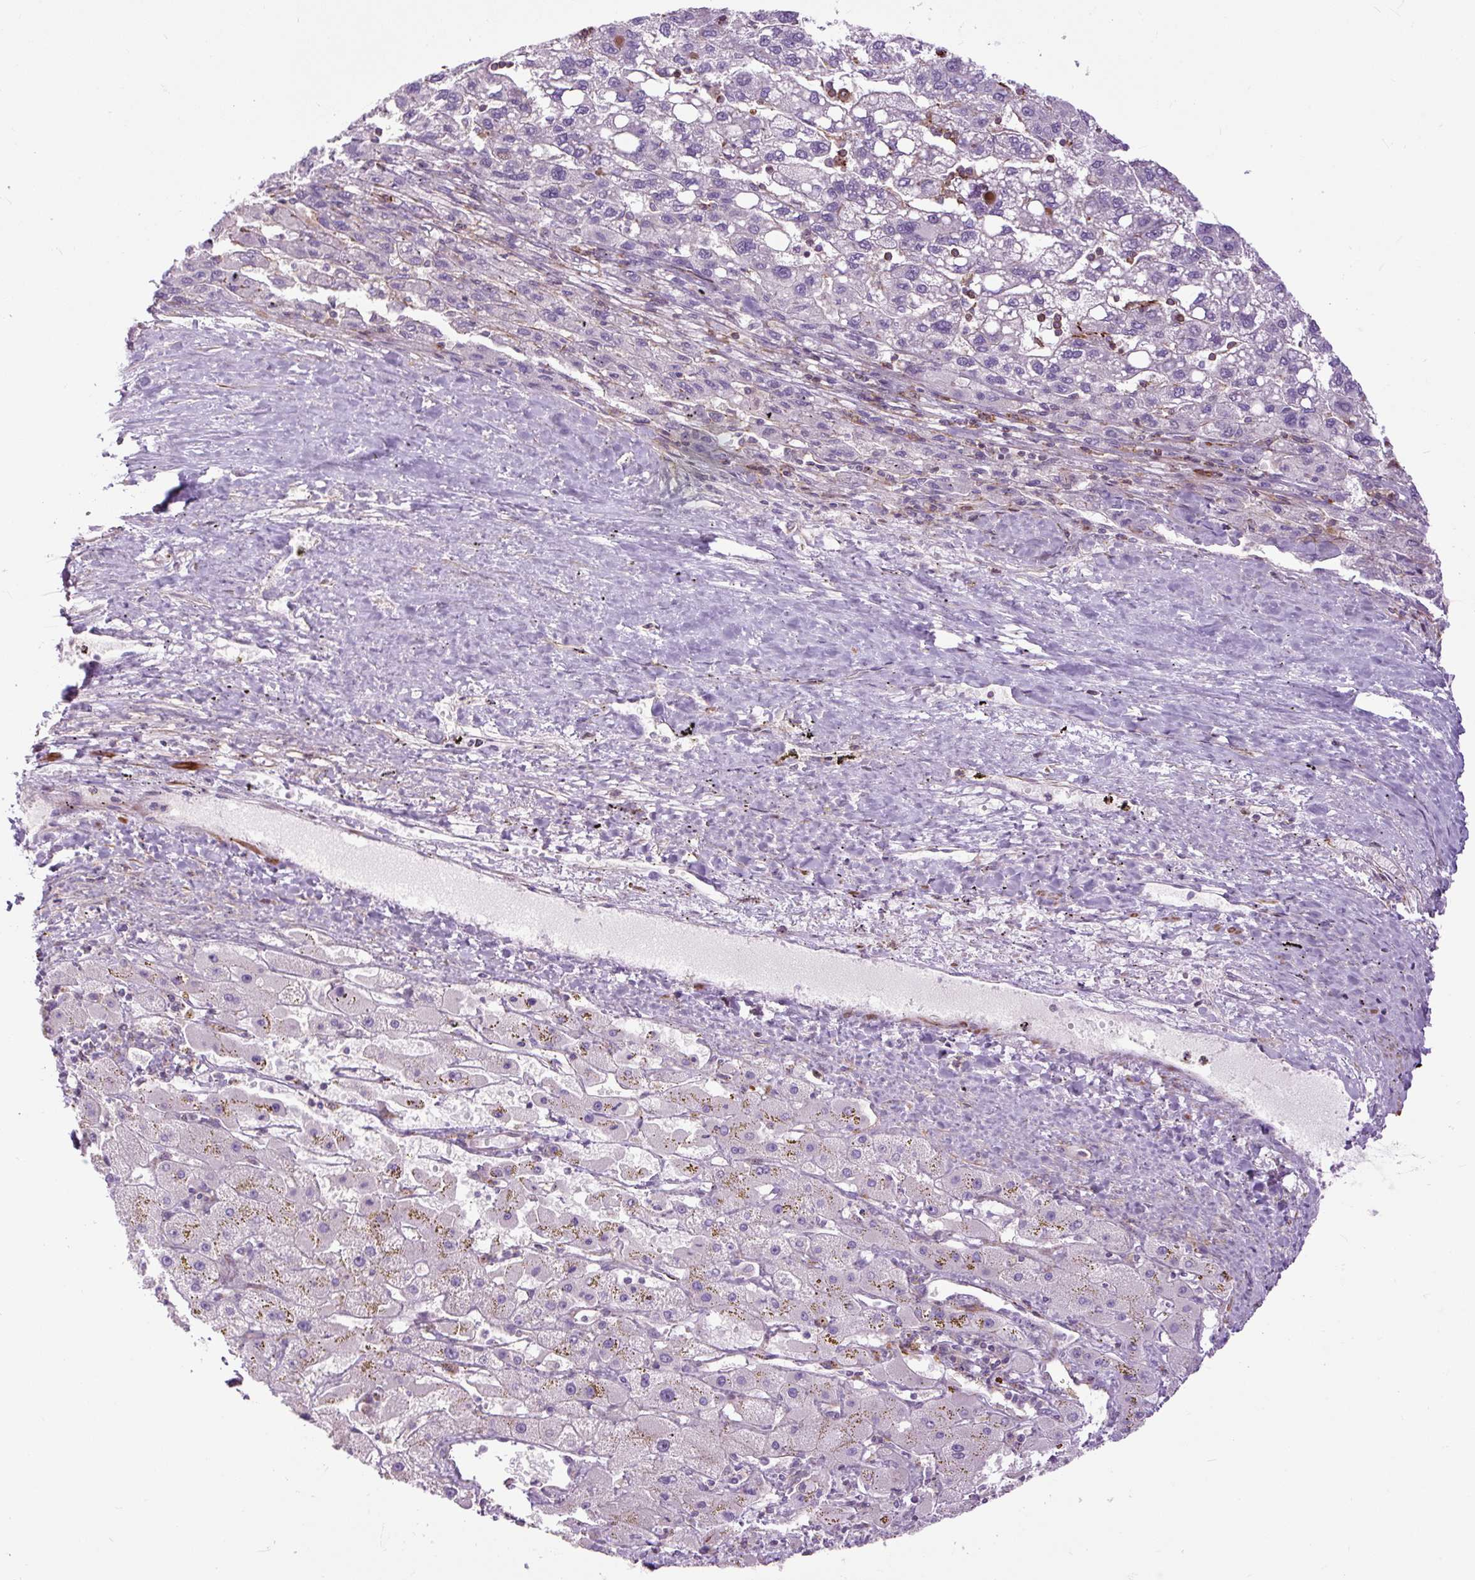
{"staining": {"intensity": "negative", "quantity": "none", "location": "none"}, "tissue": "liver cancer", "cell_type": "Tumor cells", "image_type": "cancer", "snomed": [{"axis": "morphology", "description": "Carcinoma, Hepatocellular, NOS"}, {"axis": "topography", "description": "Liver"}], "caption": "Liver hepatocellular carcinoma stained for a protein using IHC reveals no expression tumor cells.", "gene": "ZNF197", "patient": {"sex": "female", "age": 82}}